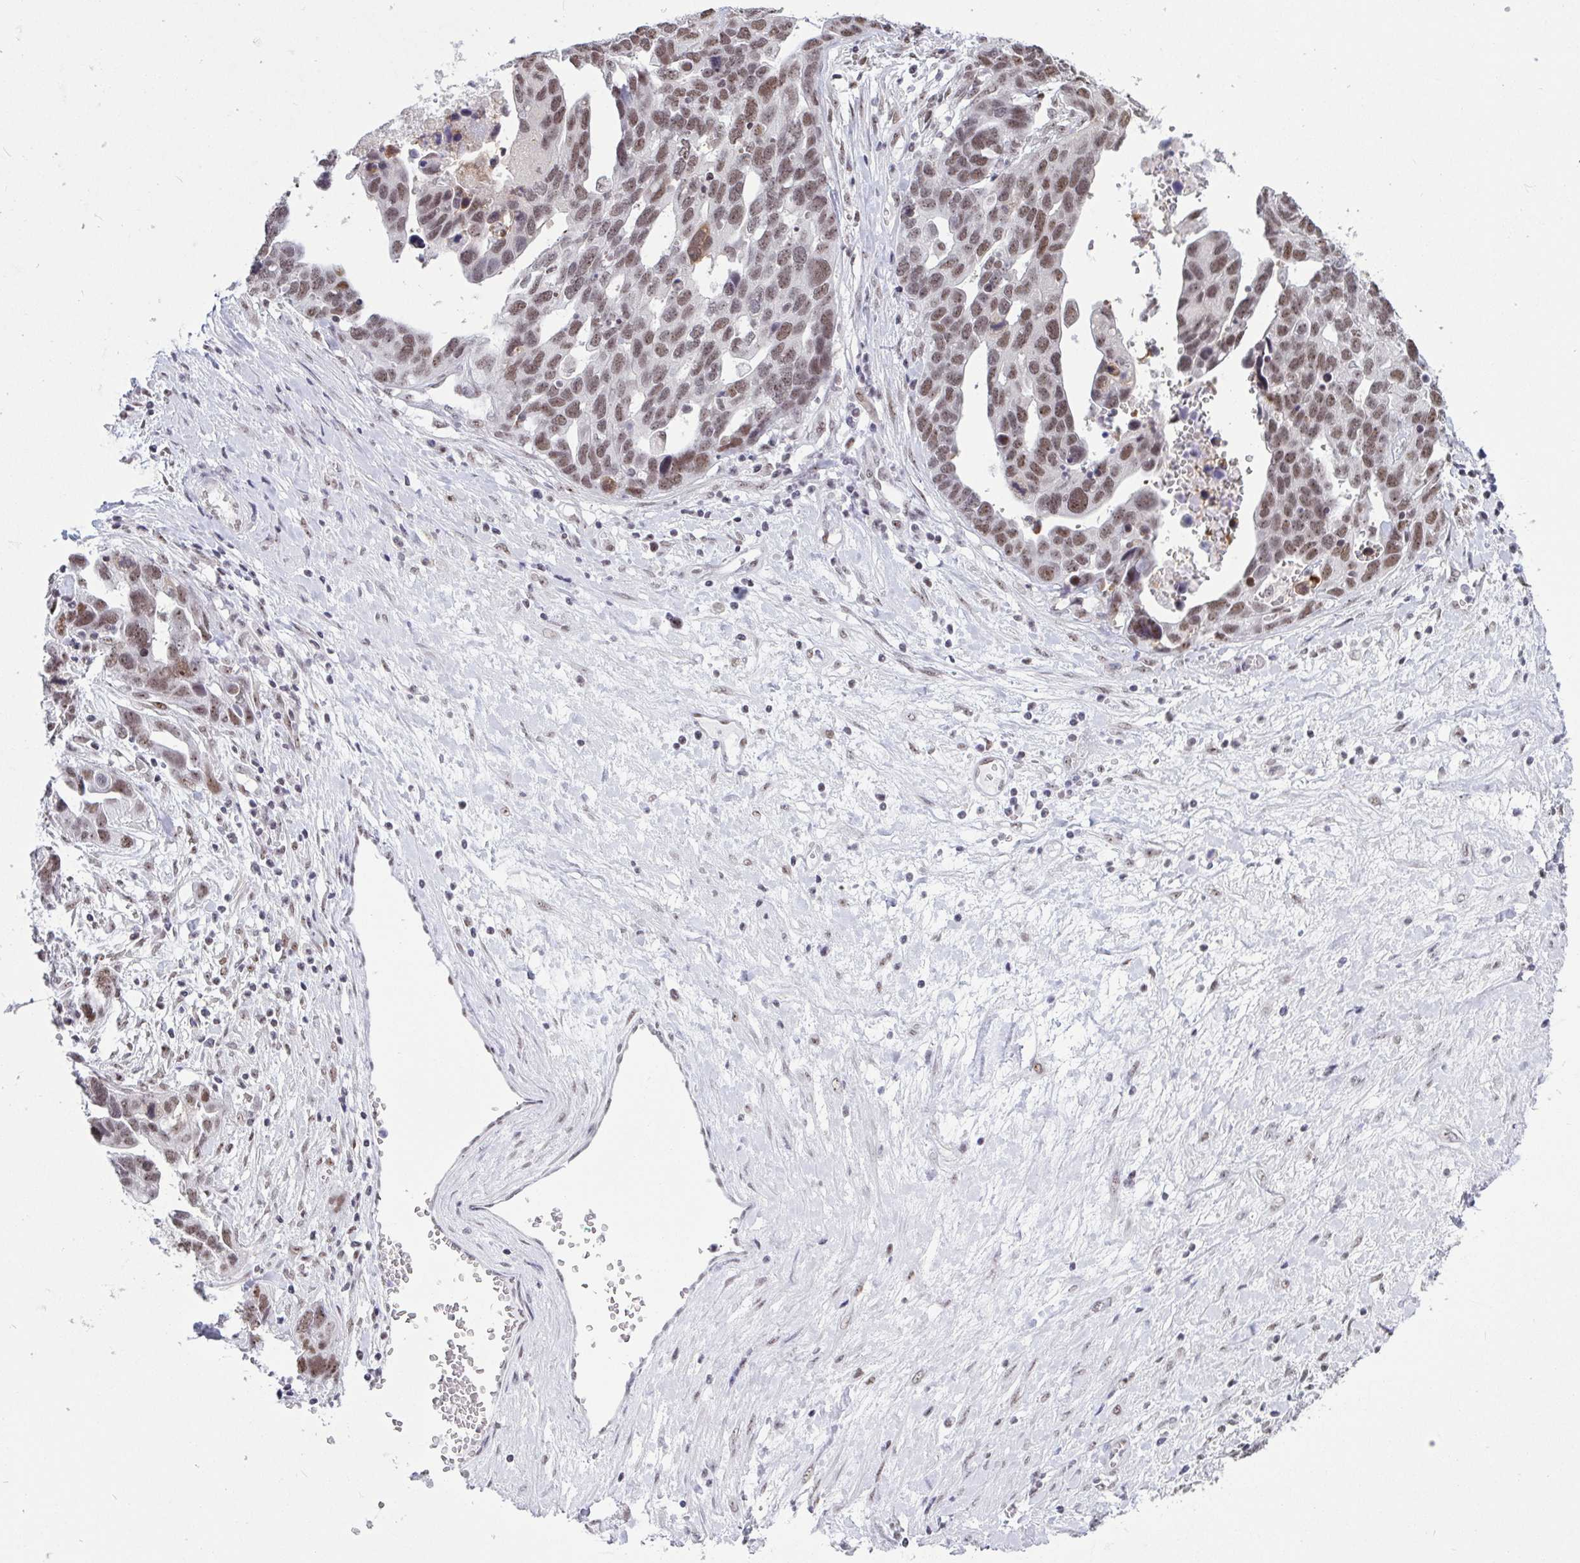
{"staining": {"intensity": "moderate", "quantity": ">75%", "location": "nuclear"}, "tissue": "ovarian cancer", "cell_type": "Tumor cells", "image_type": "cancer", "snomed": [{"axis": "morphology", "description": "Cystadenocarcinoma, serous, NOS"}, {"axis": "topography", "description": "Ovary"}], "caption": "Tumor cells demonstrate medium levels of moderate nuclear expression in approximately >75% of cells in serous cystadenocarcinoma (ovarian). (DAB (3,3'-diaminobenzidine) = brown stain, brightfield microscopy at high magnification).", "gene": "SUPT16H", "patient": {"sex": "female", "age": 54}}